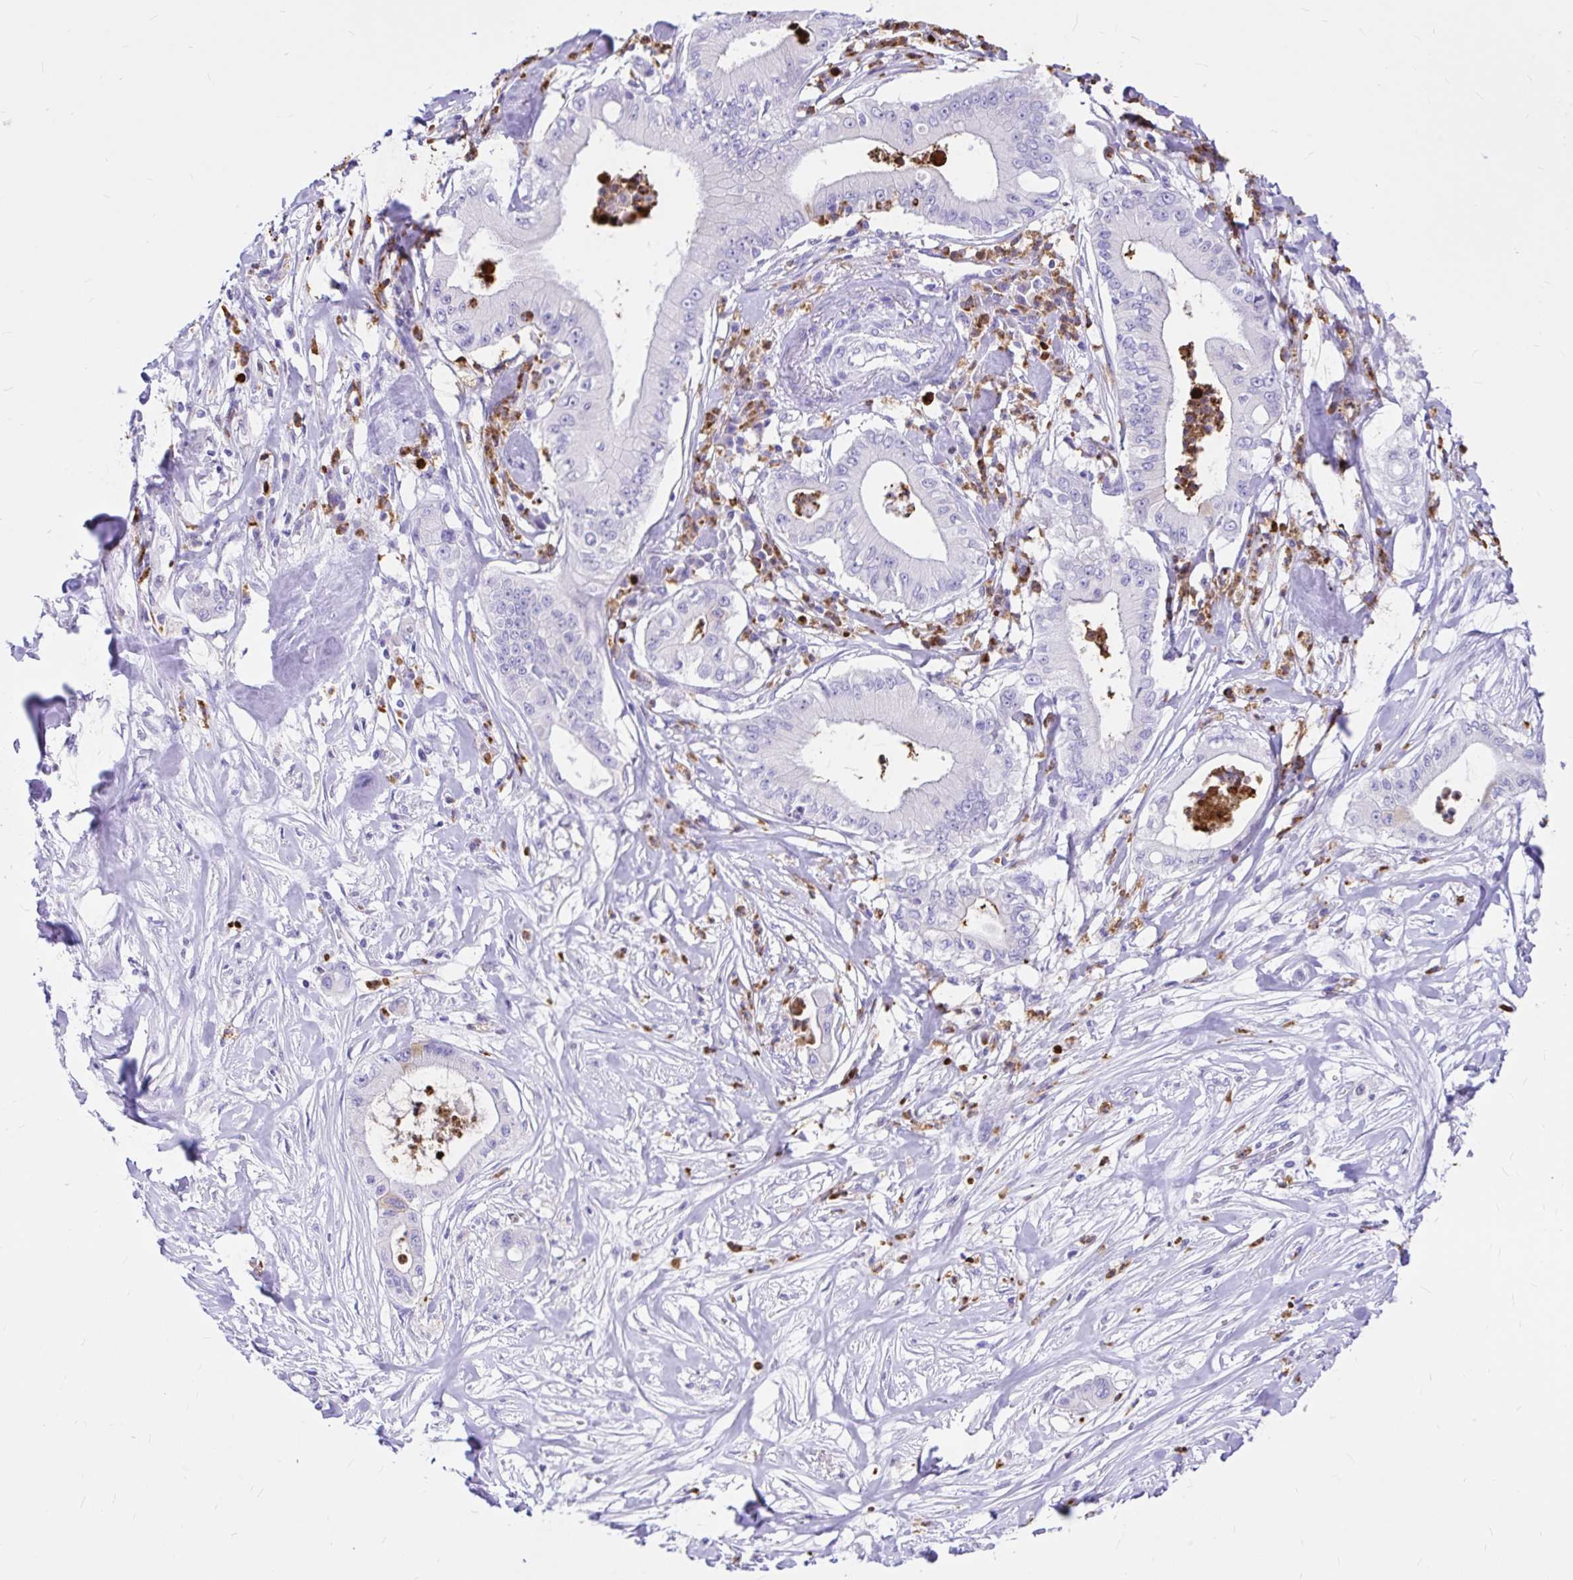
{"staining": {"intensity": "negative", "quantity": "none", "location": "none"}, "tissue": "pancreatic cancer", "cell_type": "Tumor cells", "image_type": "cancer", "snomed": [{"axis": "morphology", "description": "Adenocarcinoma, NOS"}, {"axis": "topography", "description": "Pancreas"}], "caption": "Immunohistochemistry (IHC) photomicrograph of neoplastic tissue: adenocarcinoma (pancreatic) stained with DAB shows no significant protein positivity in tumor cells.", "gene": "CLEC1B", "patient": {"sex": "male", "age": 71}}